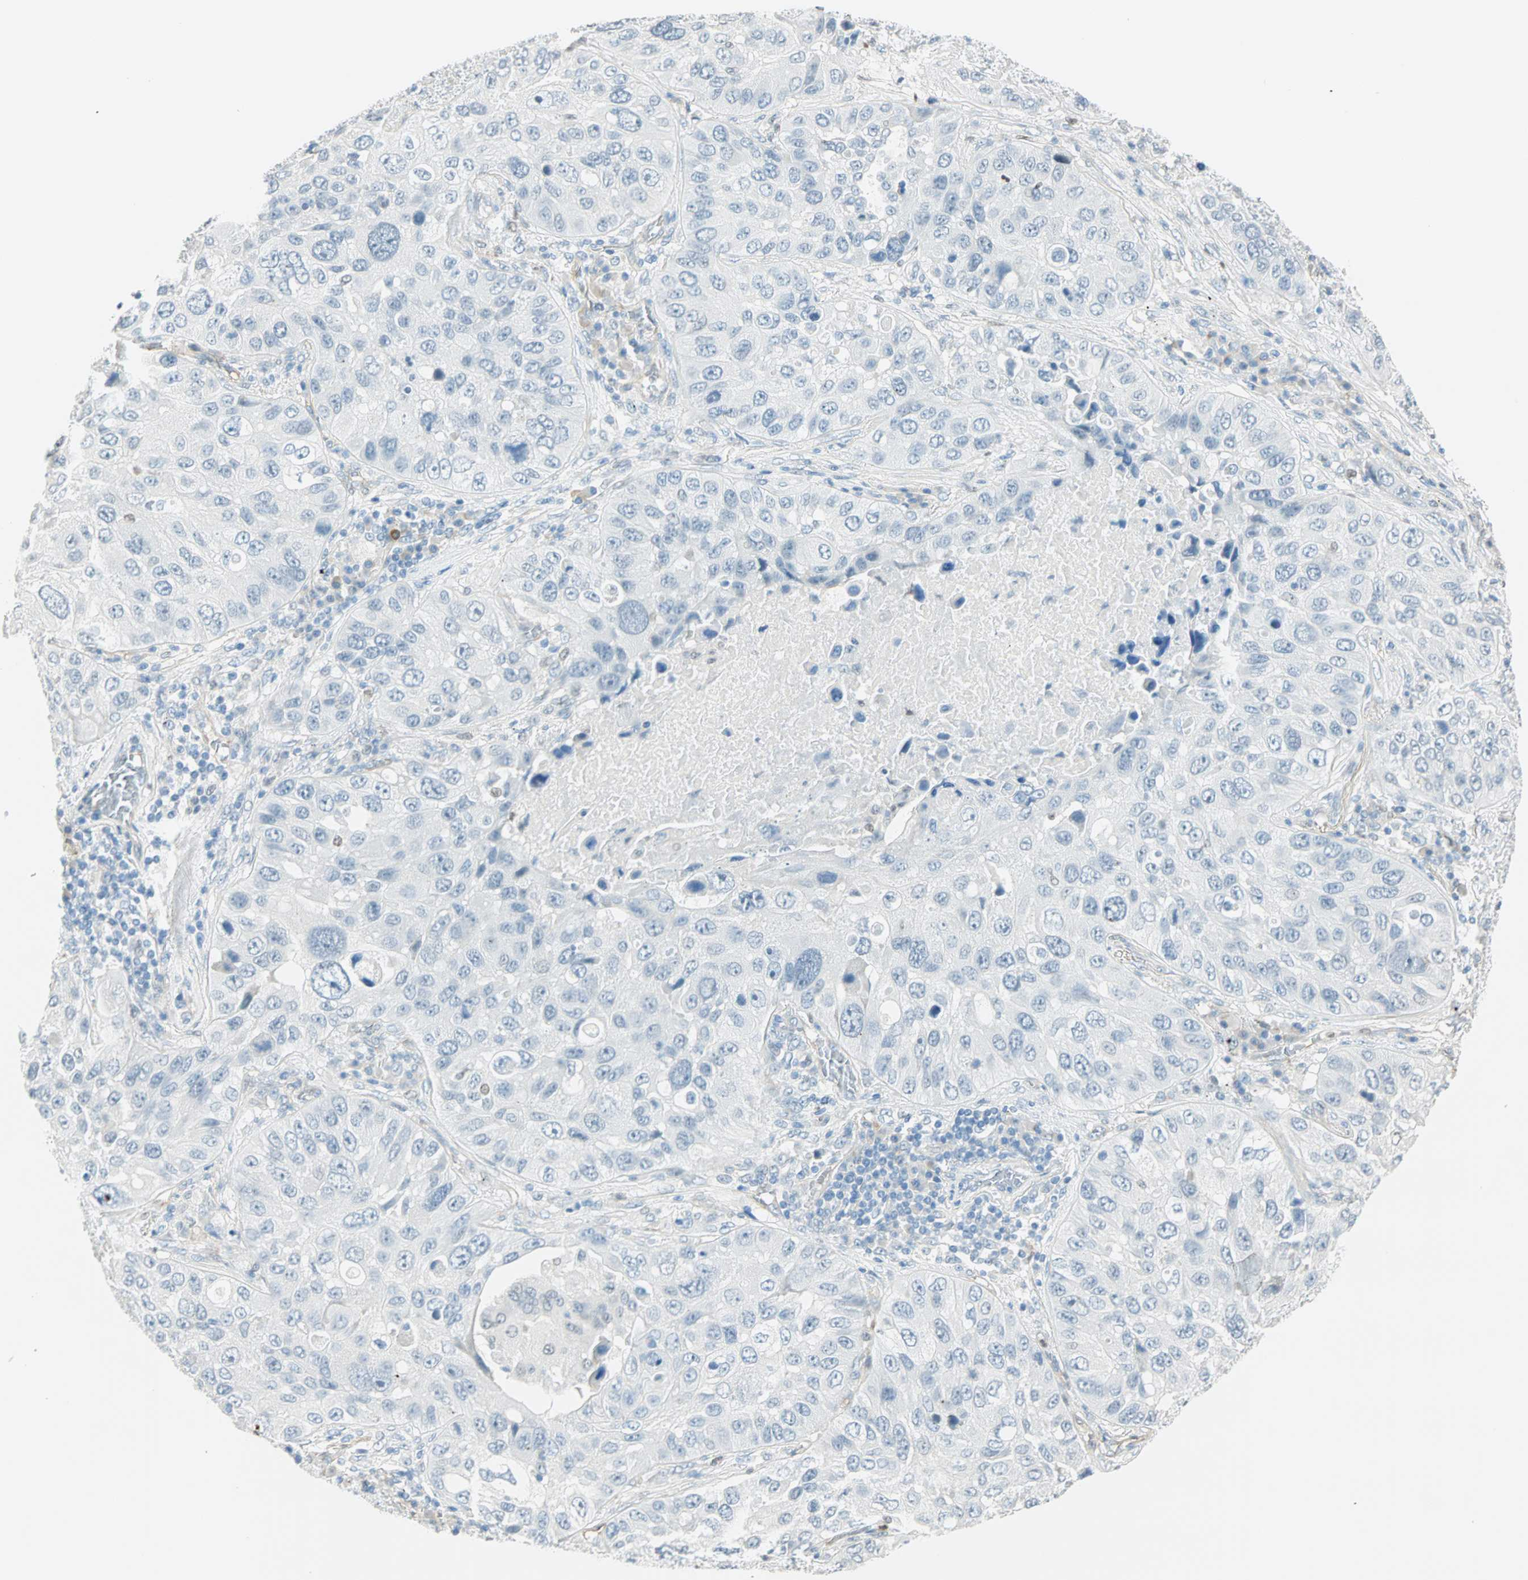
{"staining": {"intensity": "negative", "quantity": "none", "location": "none"}, "tissue": "lung cancer", "cell_type": "Tumor cells", "image_type": "cancer", "snomed": [{"axis": "morphology", "description": "Squamous cell carcinoma, NOS"}, {"axis": "topography", "description": "Lung"}], "caption": "IHC histopathology image of human squamous cell carcinoma (lung) stained for a protein (brown), which demonstrates no positivity in tumor cells.", "gene": "MLLT10", "patient": {"sex": "male", "age": 57}}